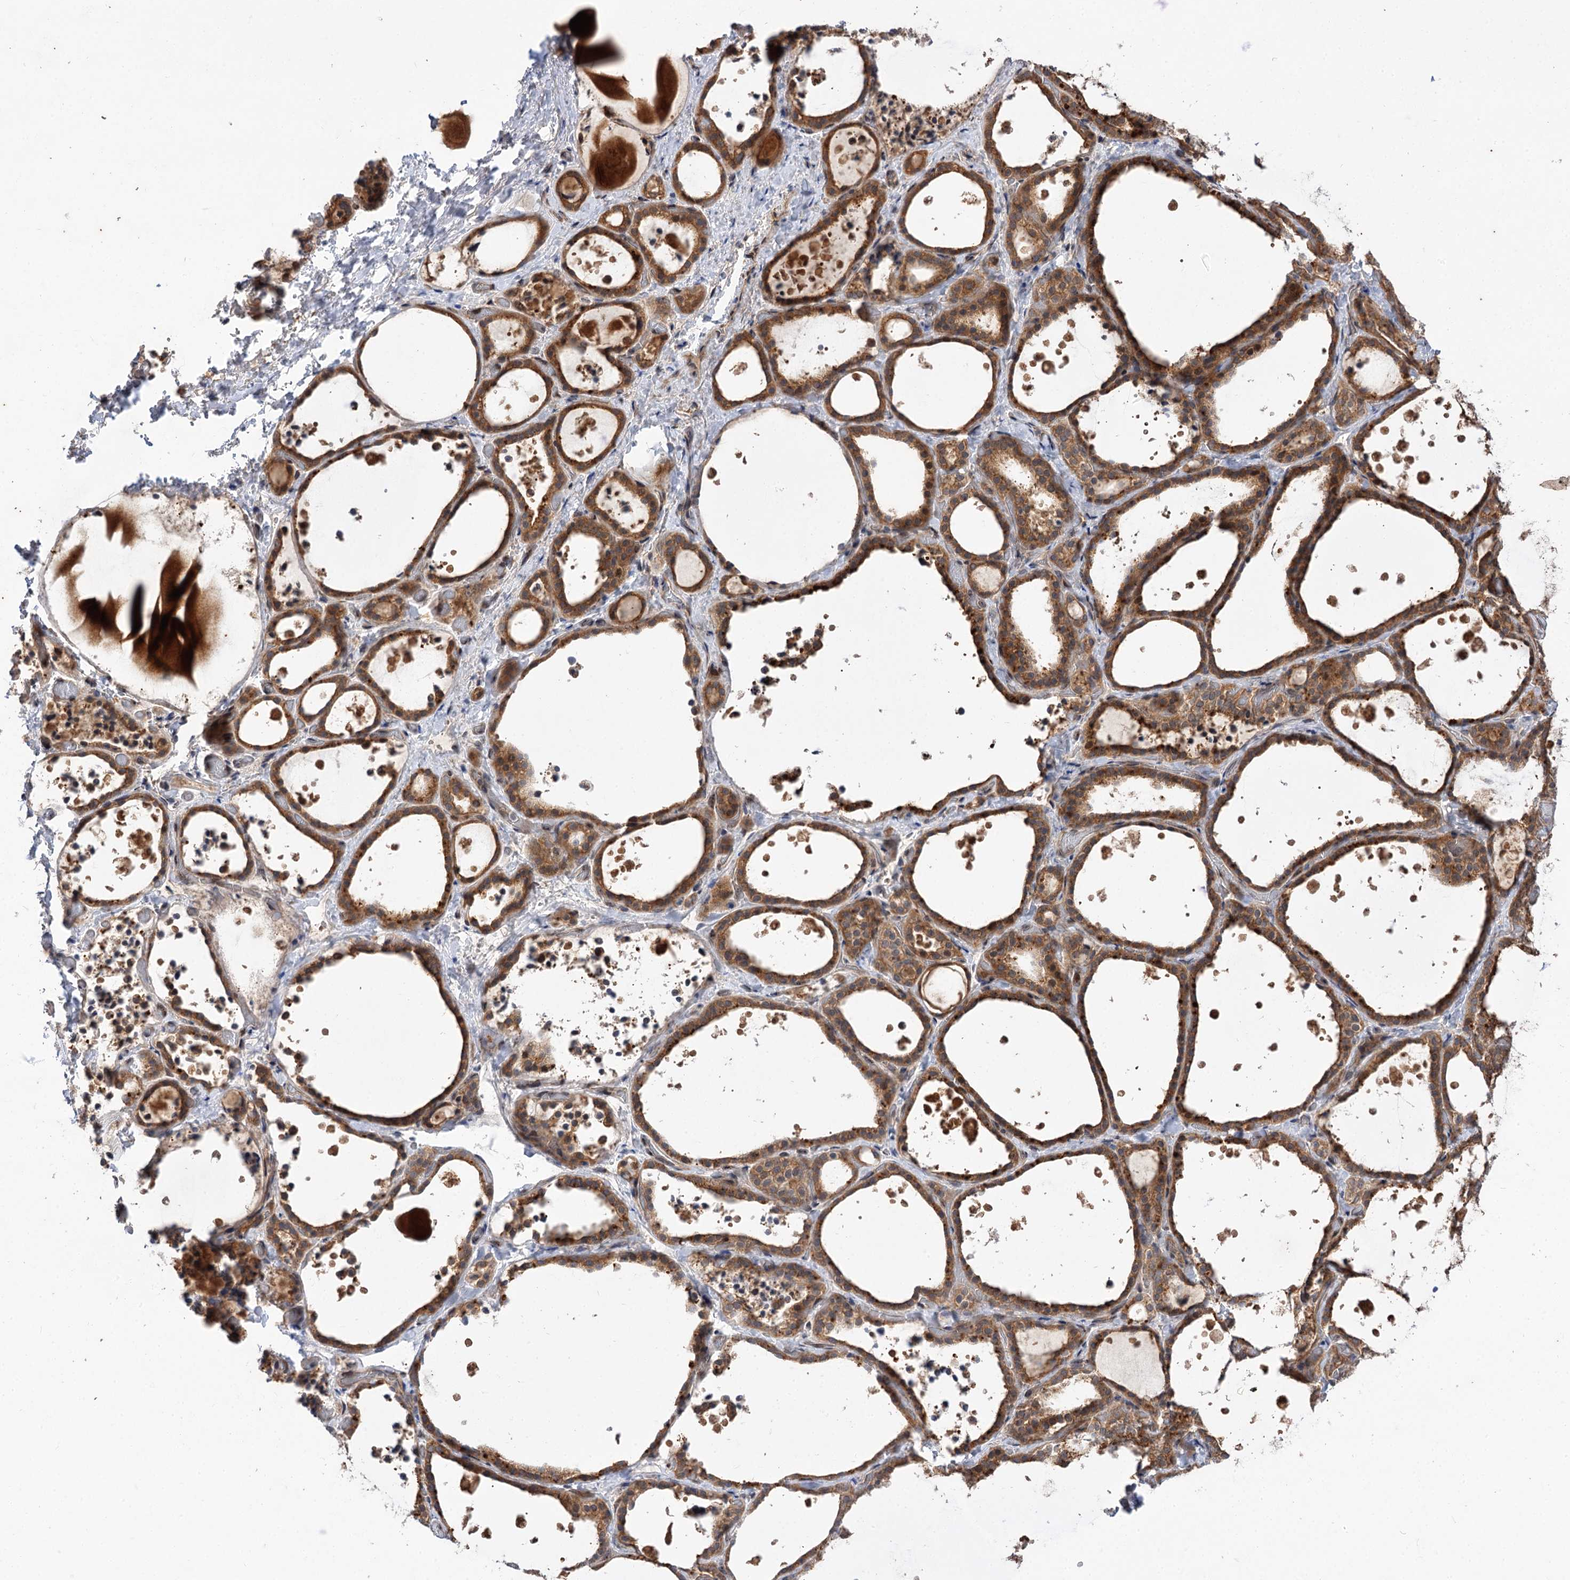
{"staining": {"intensity": "moderate", "quantity": ">75%", "location": "cytoplasmic/membranous"}, "tissue": "thyroid gland", "cell_type": "Glandular cells", "image_type": "normal", "snomed": [{"axis": "morphology", "description": "Normal tissue, NOS"}, {"axis": "topography", "description": "Thyroid gland"}], "caption": "A medium amount of moderate cytoplasmic/membranous staining is appreciated in approximately >75% of glandular cells in normal thyroid gland. (DAB IHC, brown staining for protein, blue staining for nuclei).", "gene": "FBXW8", "patient": {"sex": "female", "age": 44}}